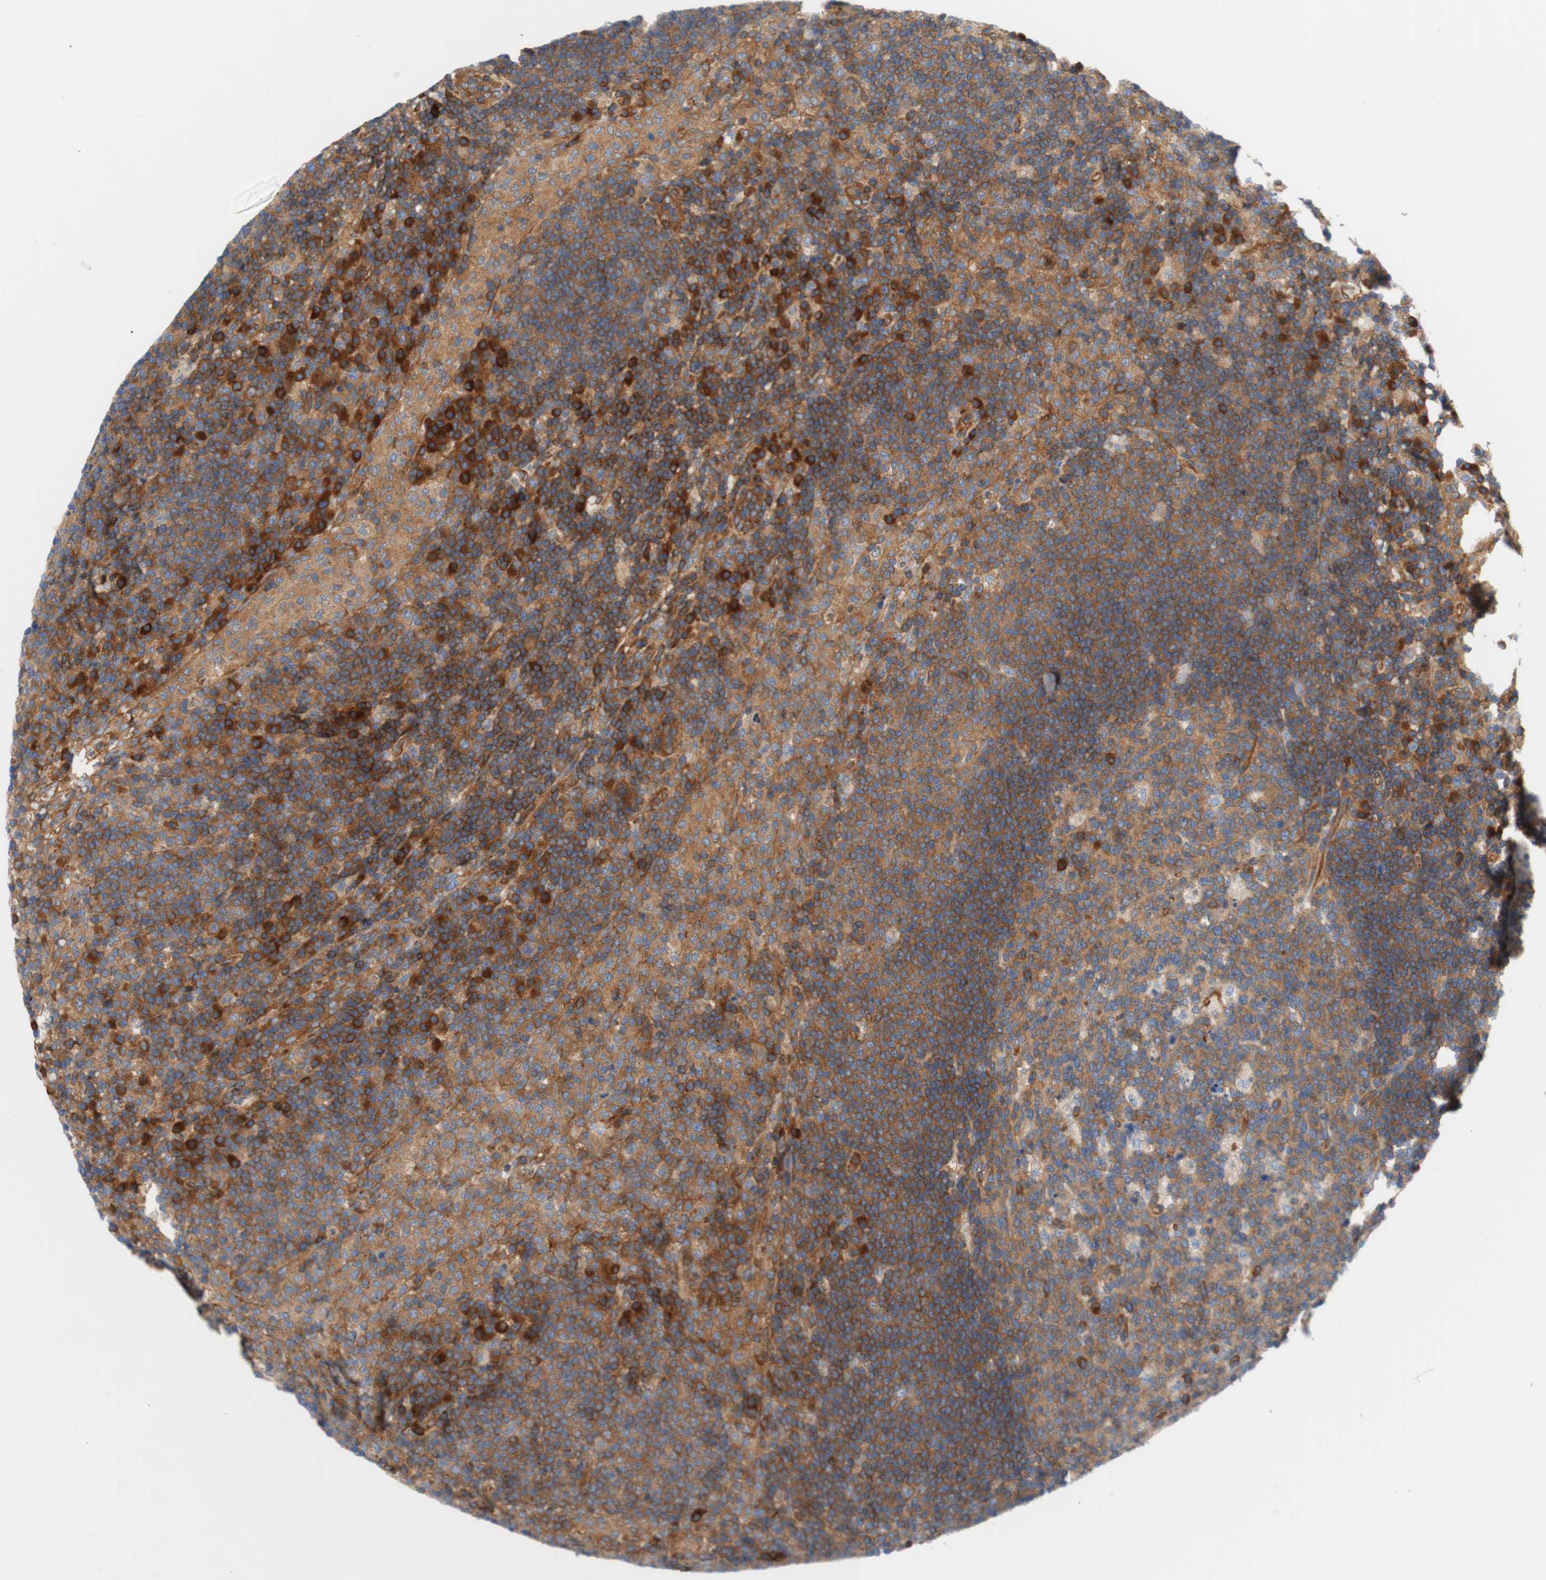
{"staining": {"intensity": "moderate", "quantity": "25%-75%", "location": "cytoplasmic/membranous"}, "tissue": "lymph node", "cell_type": "Germinal center cells", "image_type": "normal", "snomed": [{"axis": "morphology", "description": "Normal tissue, NOS"}, {"axis": "topography", "description": "Lymph node"}], "caption": "Lymph node stained with a brown dye displays moderate cytoplasmic/membranous positive staining in about 25%-75% of germinal center cells.", "gene": "STOM", "patient": {"sex": "female", "age": 53}}